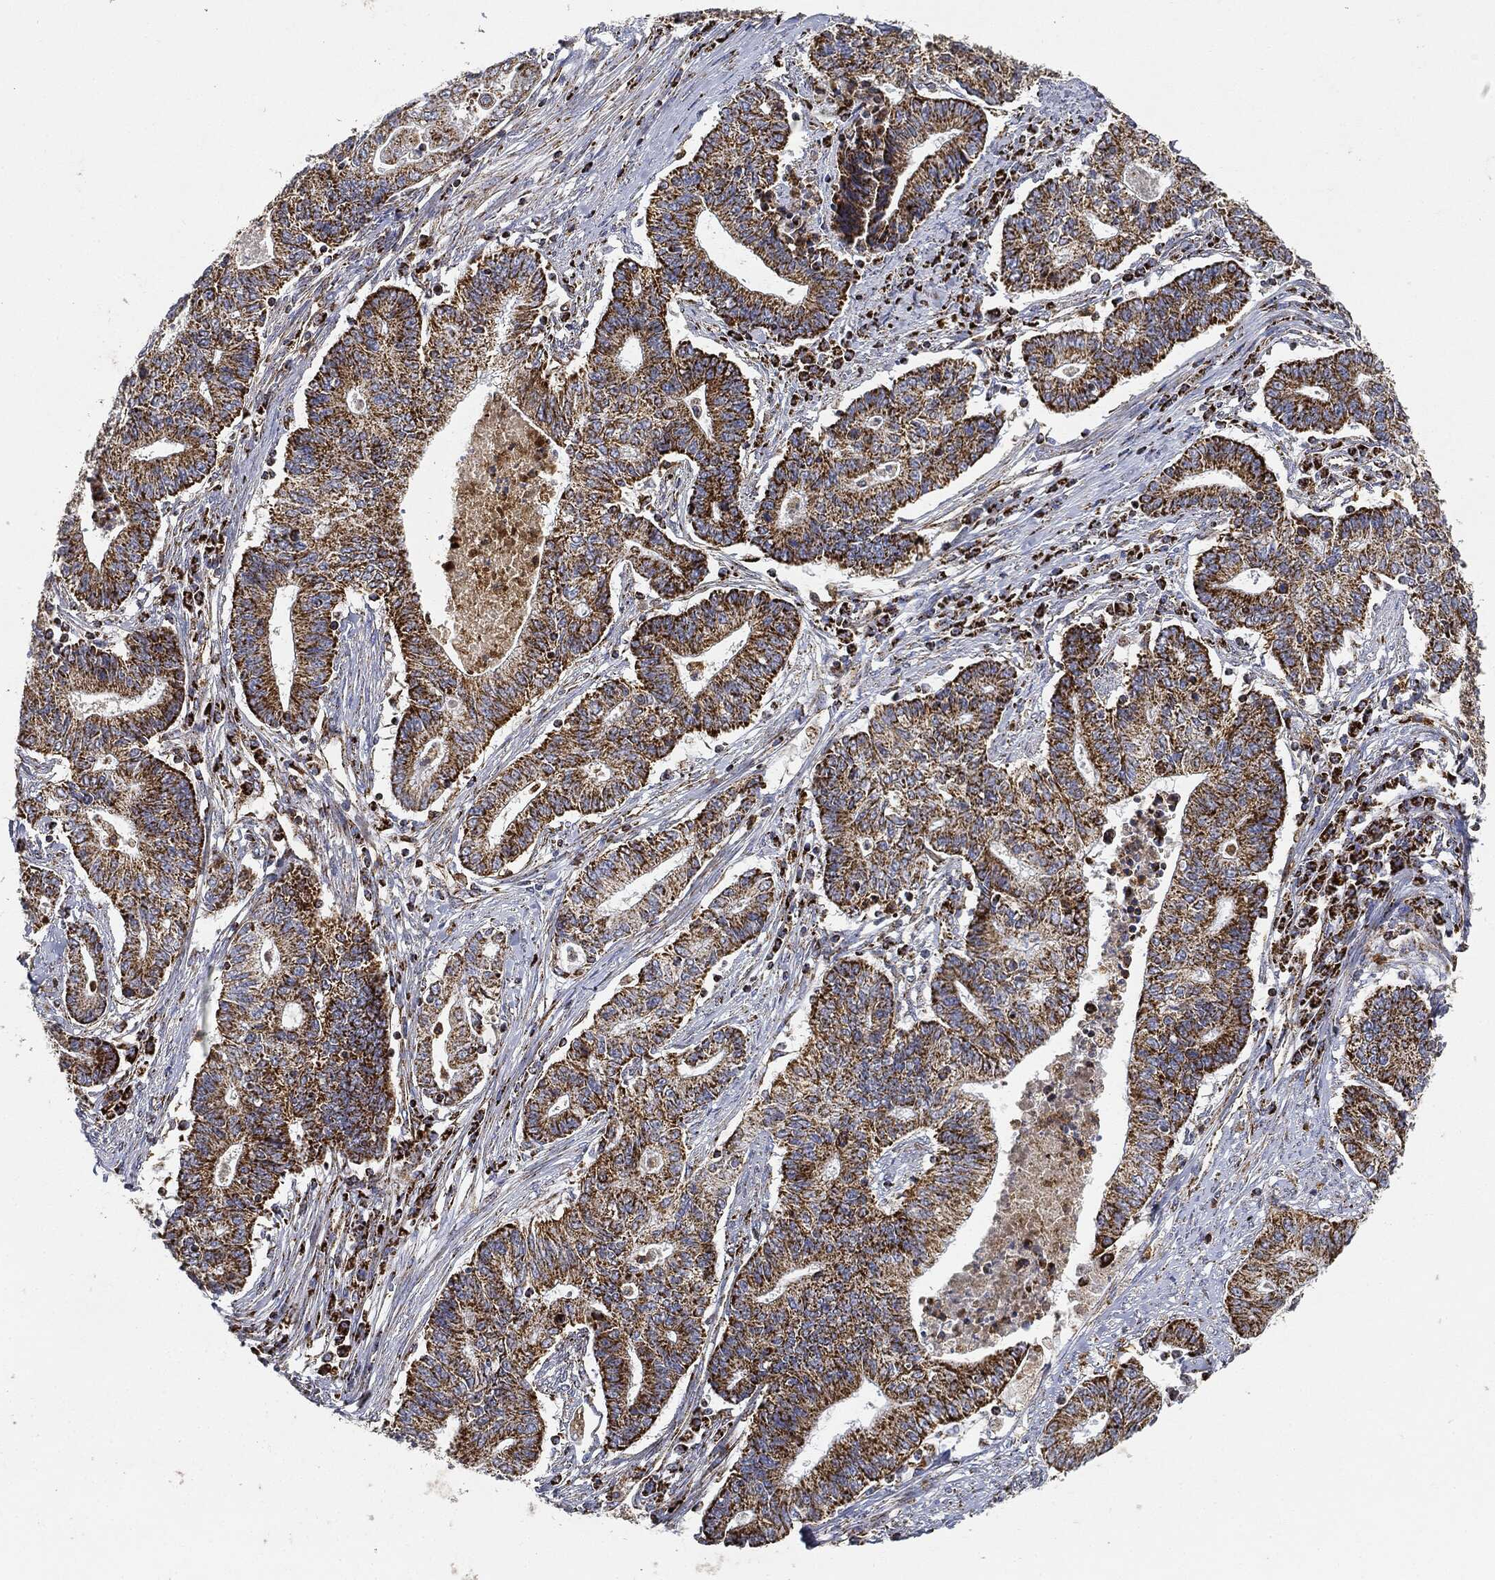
{"staining": {"intensity": "strong", "quantity": ">75%", "location": "cytoplasmic/membranous"}, "tissue": "endometrial cancer", "cell_type": "Tumor cells", "image_type": "cancer", "snomed": [{"axis": "morphology", "description": "Adenocarcinoma, NOS"}, {"axis": "topography", "description": "Uterus"}, {"axis": "topography", "description": "Endometrium"}], "caption": "Protein expression analysis of endometrial adenocarcinoma displays strong cytoplasmic/membranous expression in approximately >75% of tumor cells.", "gene": "CAPN15", "patient": {"sex": "female", "age": 54}}